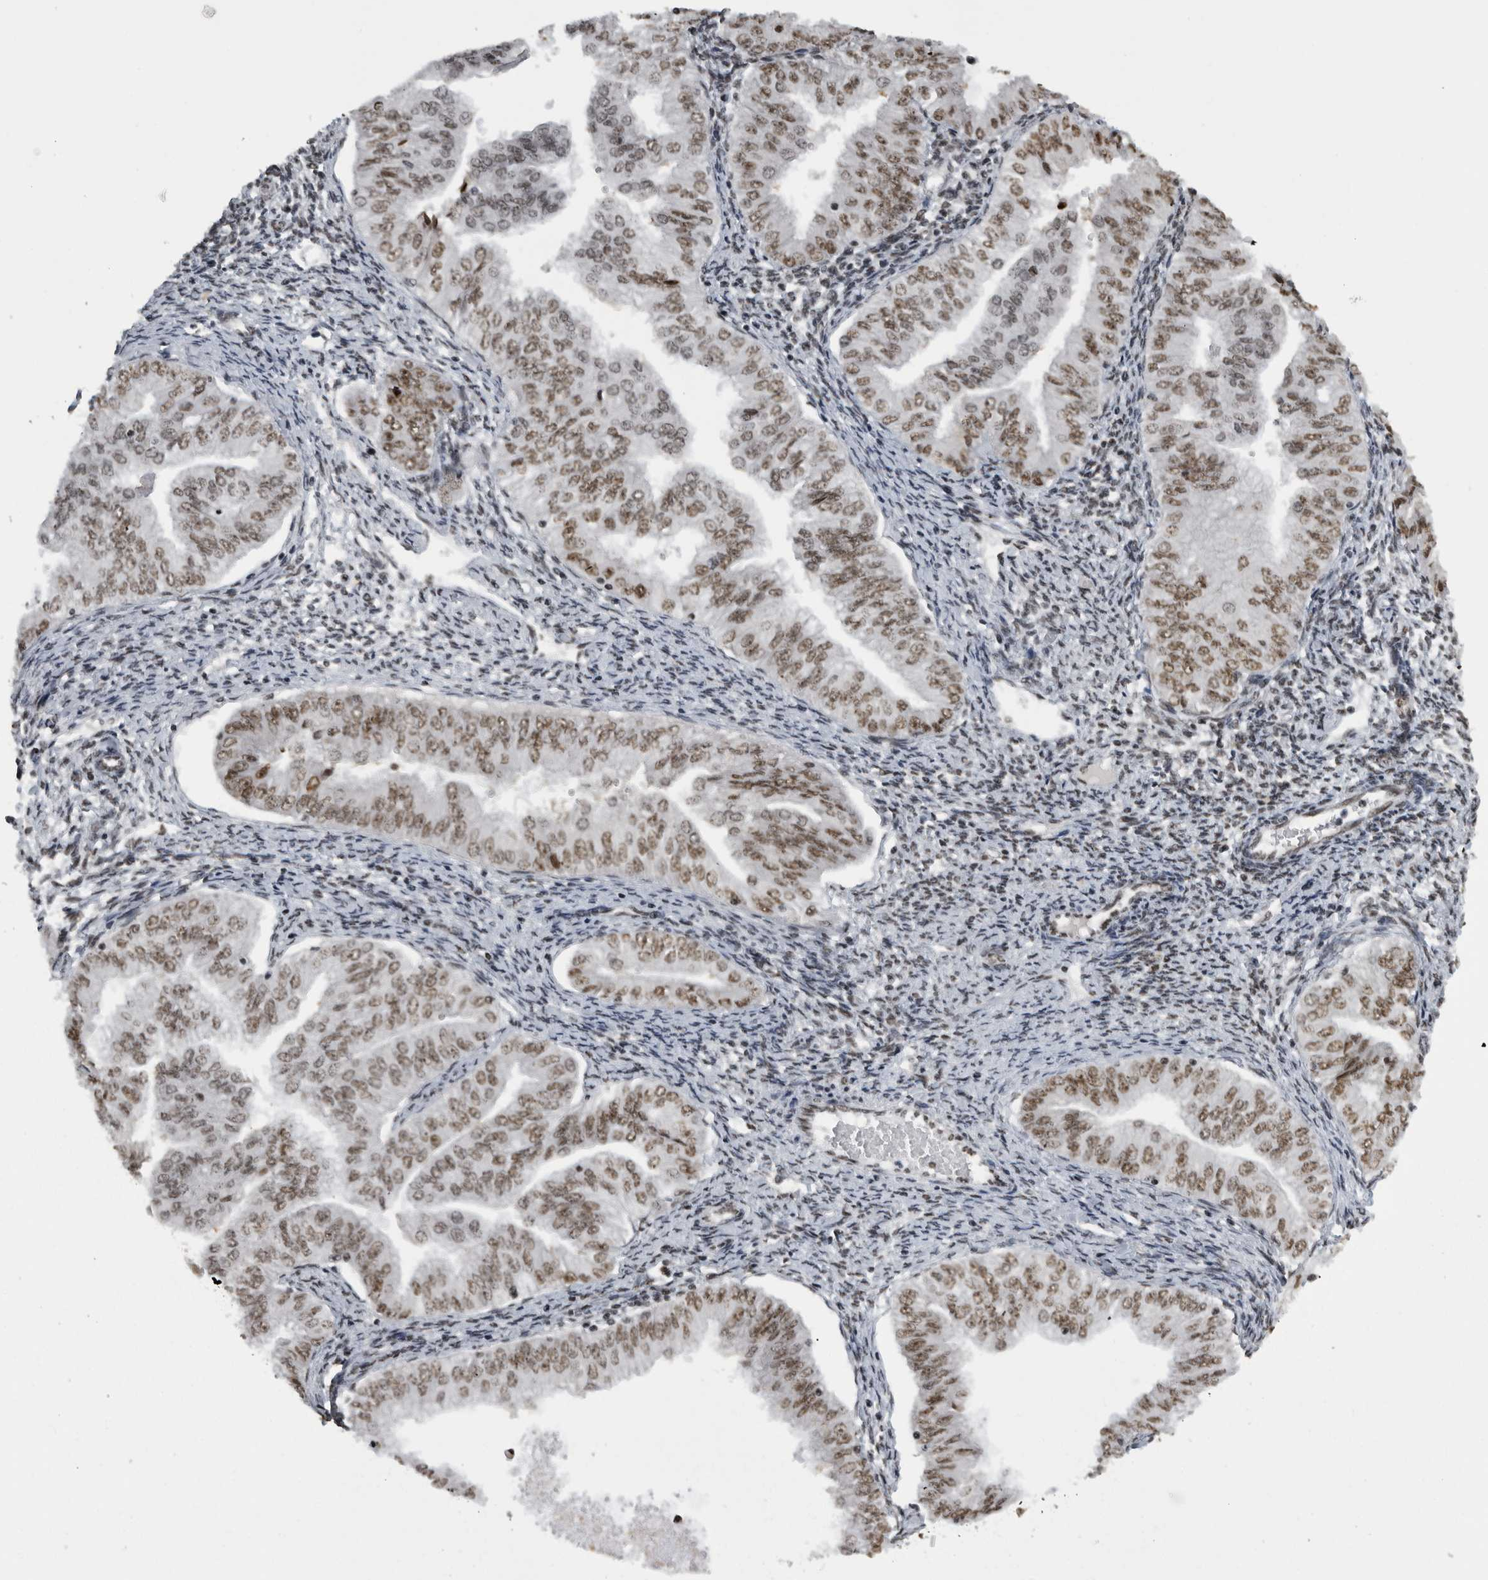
{"staining": {"intensity": "moderate", "quantity": ">75%", "location": "nuclear"}, "tissue": "endometrial cancer", "cell_type": "Tumor cells", "image_type": "cancer", "snomed": [{"axis": "morphology", "description": "Normal tissue, NOS"}, {"axis": "morphology", "description": "Adenocarcinoma, NOS"}, {"axis": "topography", "description": "Endometrium"}], "caption": "Moderate nuclear protein staining is identified in approximately >75% of tumor cells in adenocarcinoma (endometrial).", "gene": "ZSCAN2", "patient": {"sex": "female", "age": 53}}